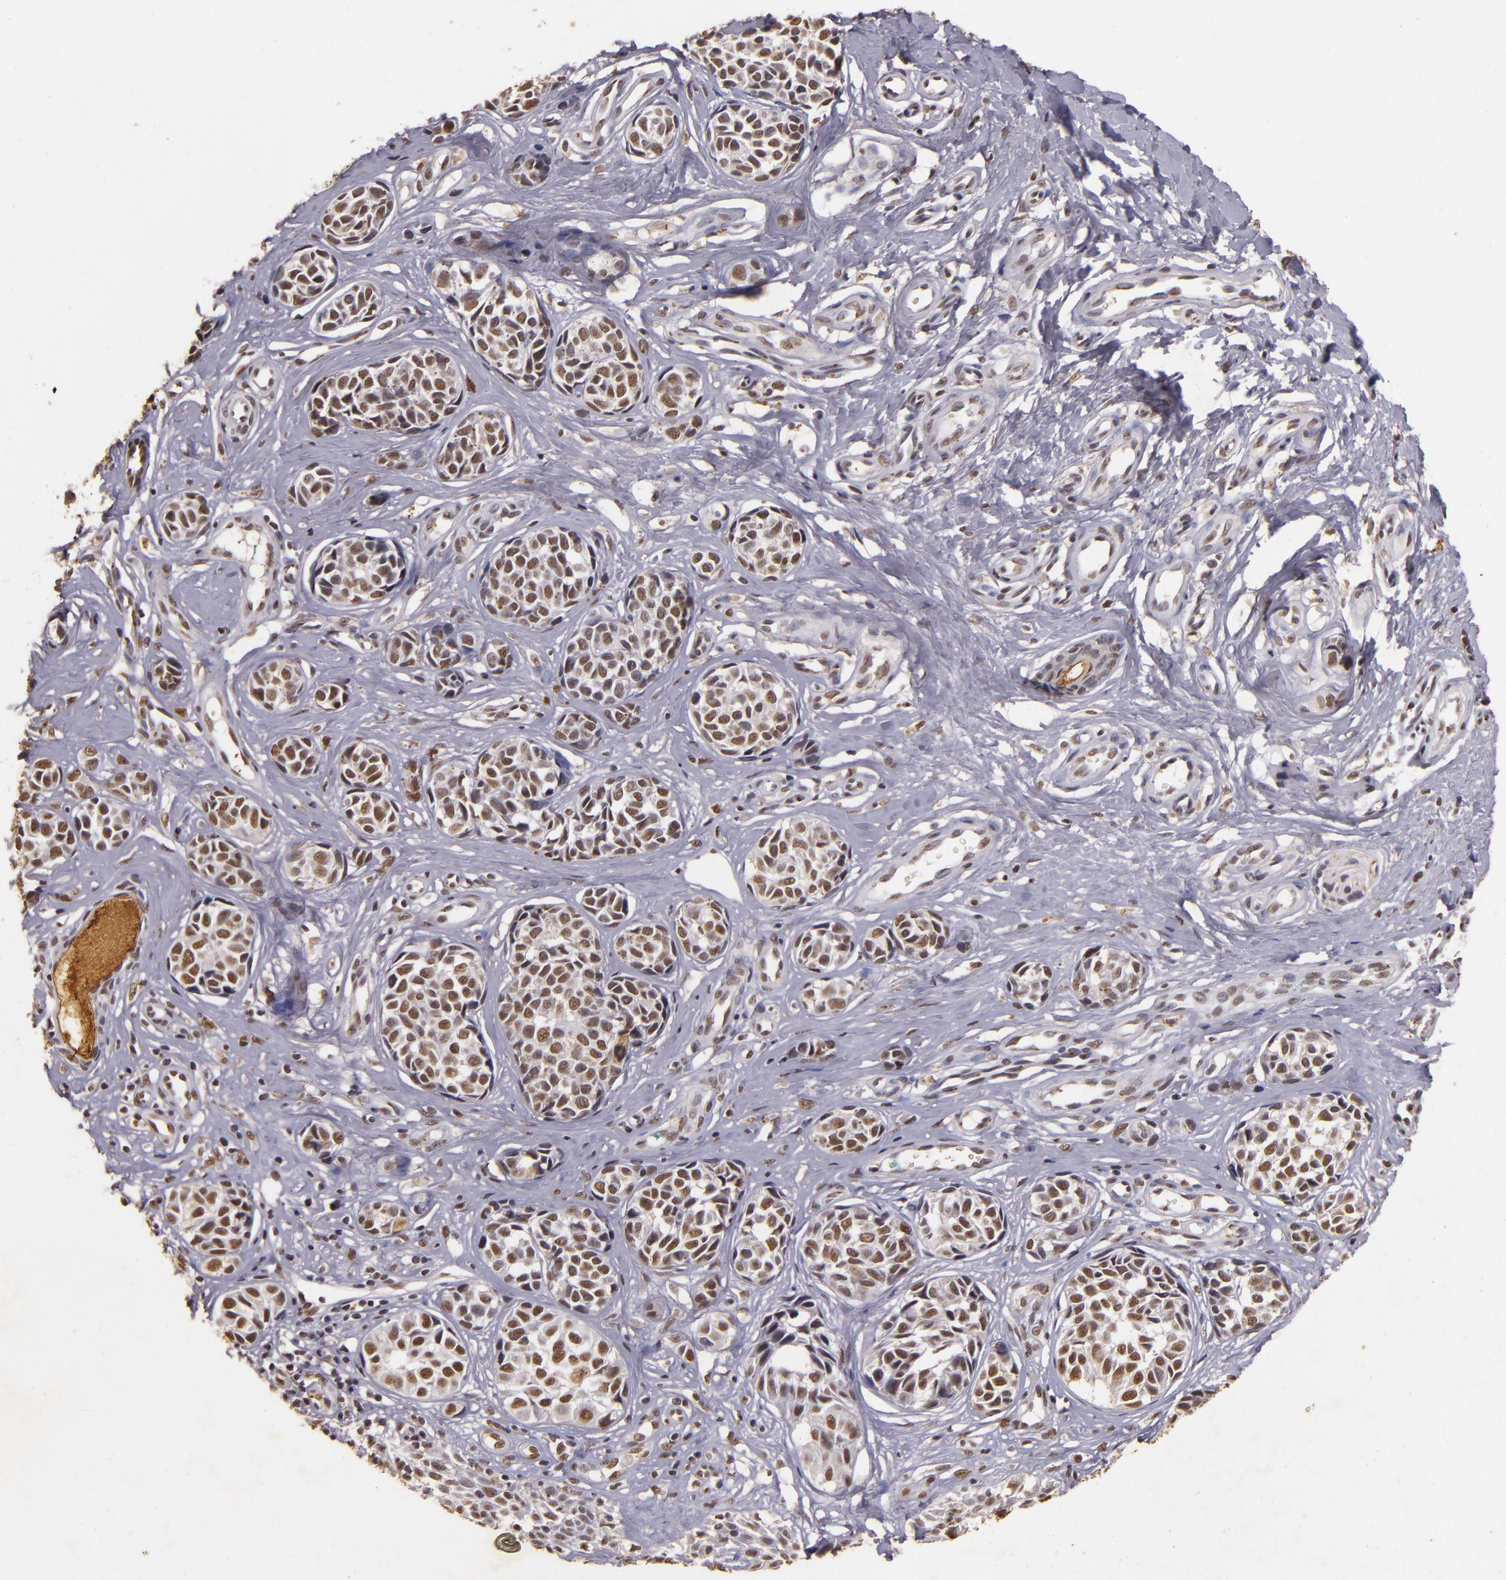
{"staining": {"intensity": "weak", "quantity": ">75%", "location": "nuclear"}, "tissue": "melanoma", "cell_type": "Tumor cells", "image_type": "cancer", "snomed": [{"axis": "morphology", "description": "Malignant melanoma, NOS"}, {"axis": "topography", "description": "Skin"}], "caption": "Human melanoma stained for a protein (brown) displays weak nuclear positive staining in approximately >75% of tumor cells.", "gene": "CBX3", "patient": {"sex": "male", "age": 79}}